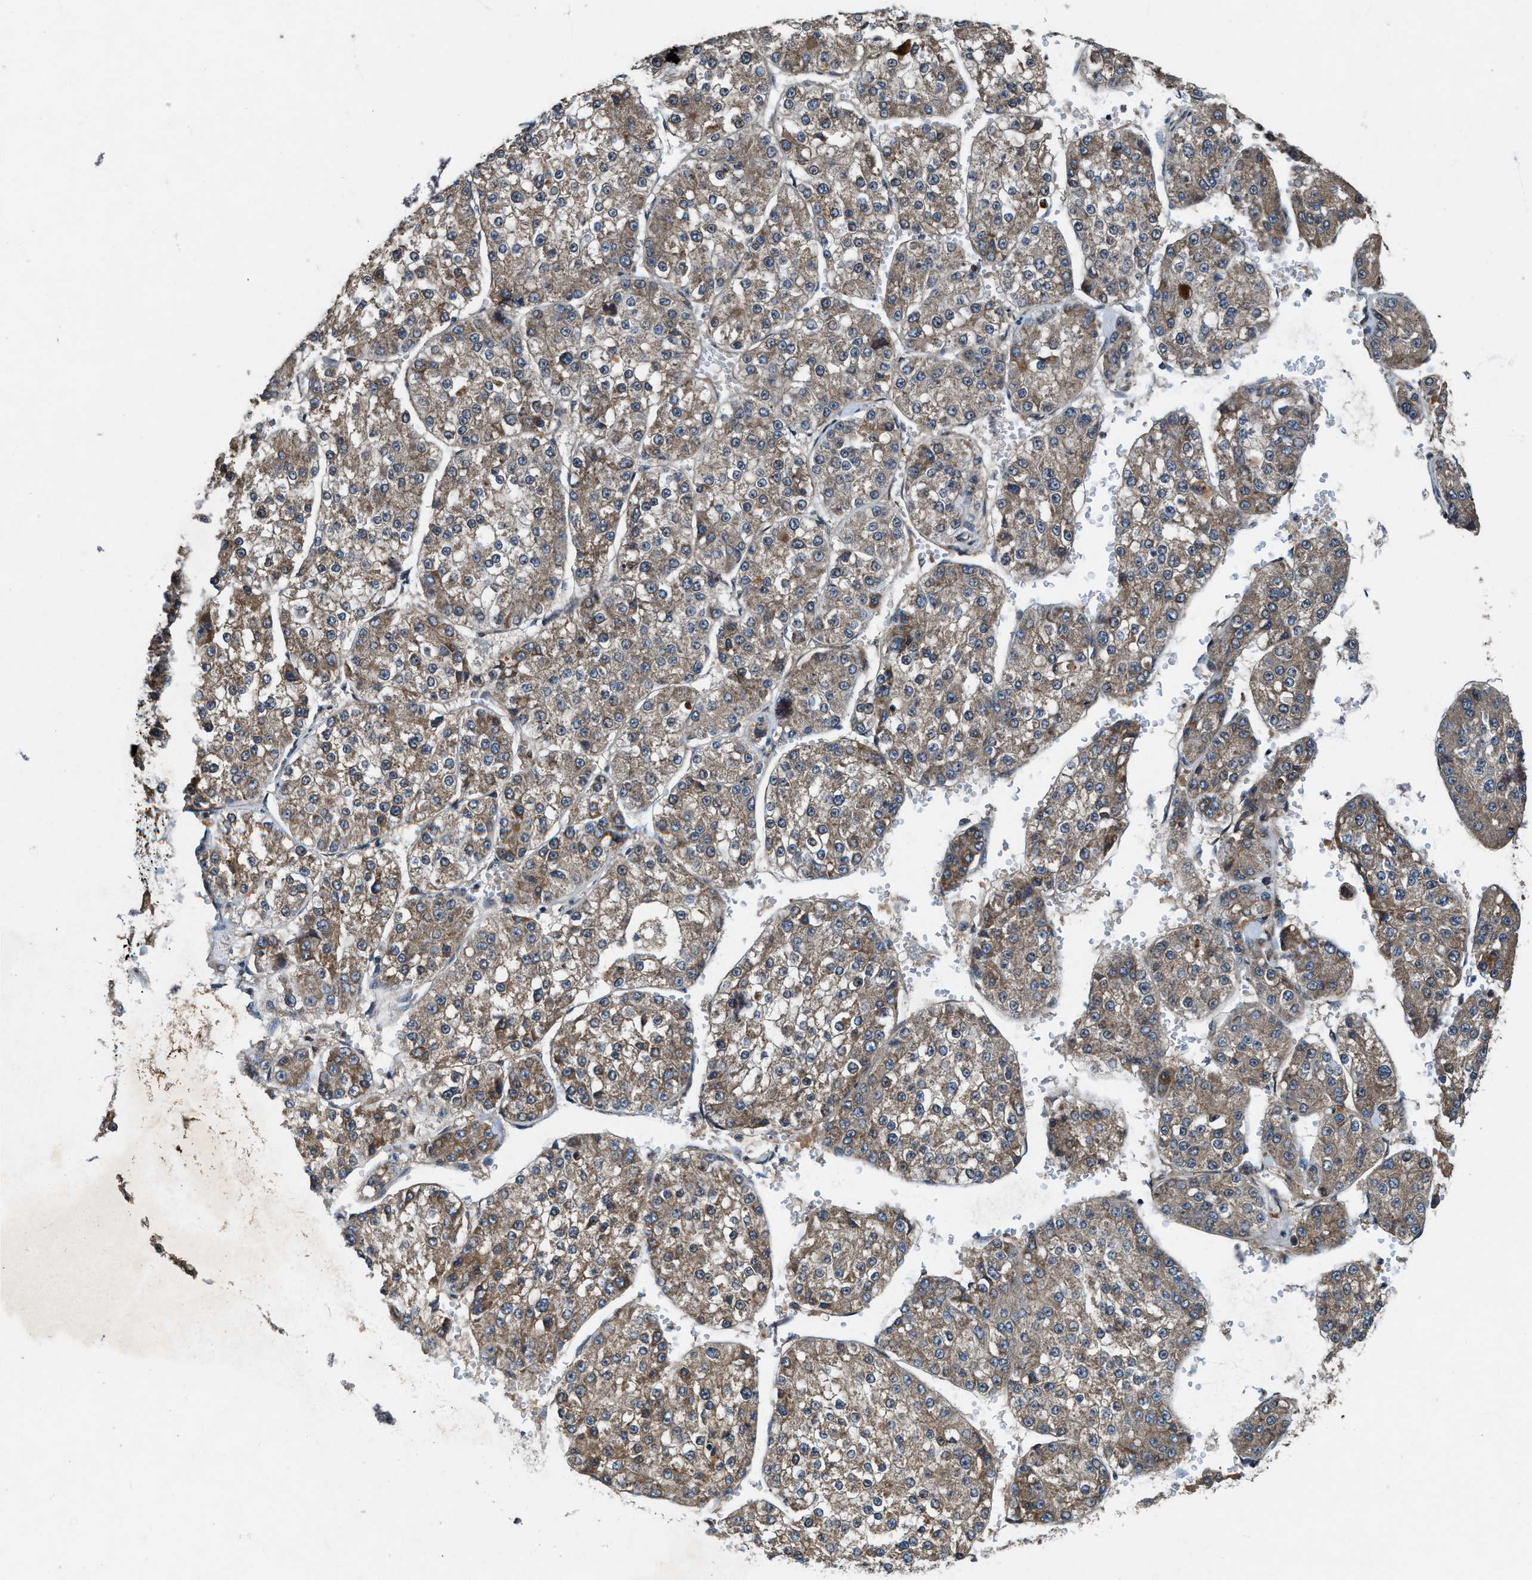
{"staining": {"intensity": "moderate", "quantity": ">75%", "location": "cytoplasmic/membranous"}, "tissue": "liver cancer", "cell_type": "Tumor cells", "image_type": "cancer", "snomed": [{"axis": "morphology", "description": "Carcinoma, Hepatocellular, NOS"}, {"axis": "topography", "description": "Liver"}], "caption": "A high-resolution micrograph shows IHC staining of hepatocellular carcinoma (liver), which shows moderate cytoplasmic/membranous staining in approximately >75% of tumor cells.", "gene": "PDP2", "patient": {"sex": "female", "age": 73}}